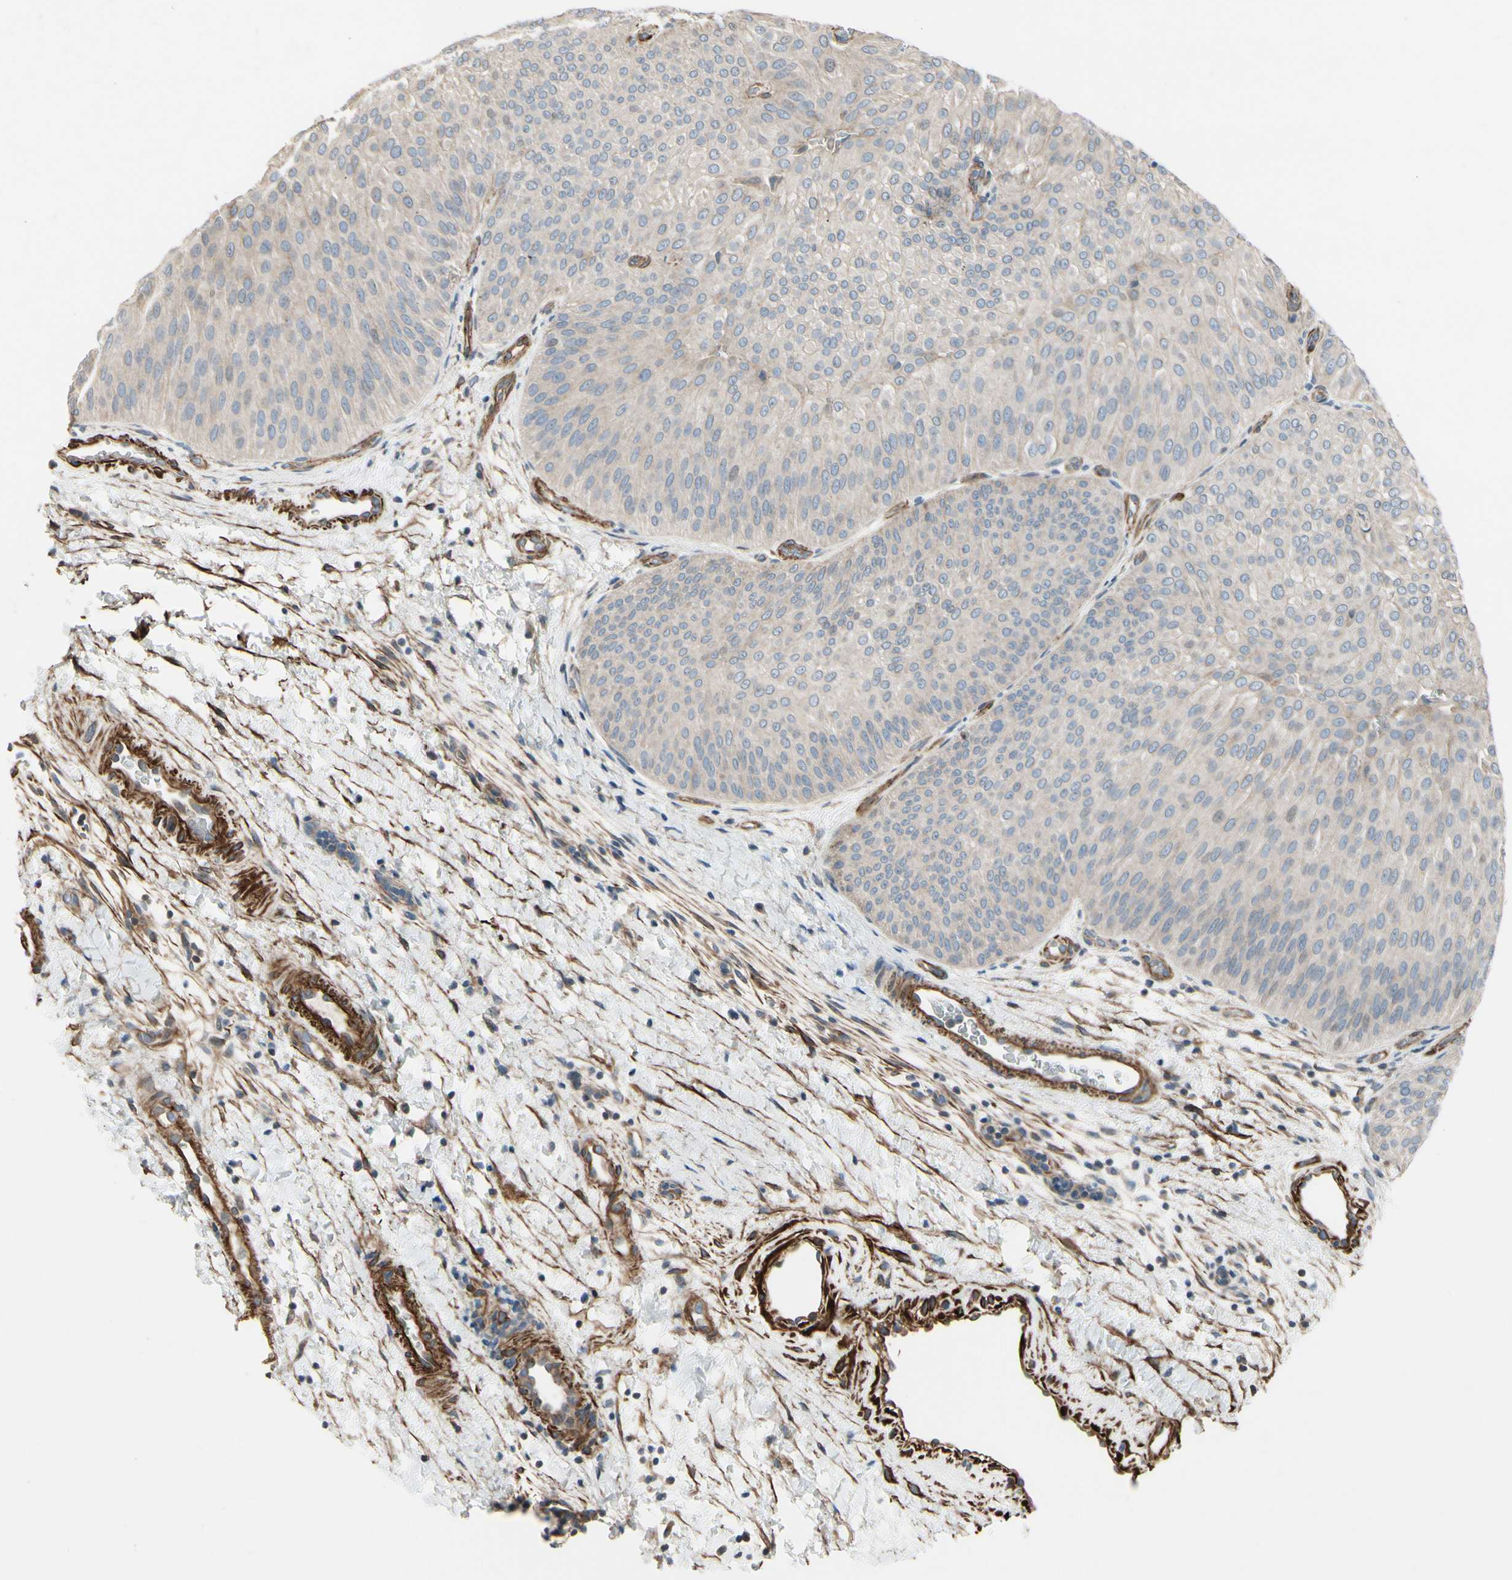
{"staining": {"intensity": "negative", "quantity": "none", "location": "none"}, "tissue": "urothelial cancer", "cell_type": "Tumor cells", "image_type": "cancer", "snomed": [{"axis": "morphology", "description": "Urothelial carcinoma, Low grade"}, {"axis": "topography", "description": "Urinary bladder"}], "caption": "DAB immunohistochemical staining of human urothelial cancer exhibits no significant expression in tumor cells. Nuclei are stained in blue.", "gene": "TPM1", "patient": {"sex": "female", "age": 60}}